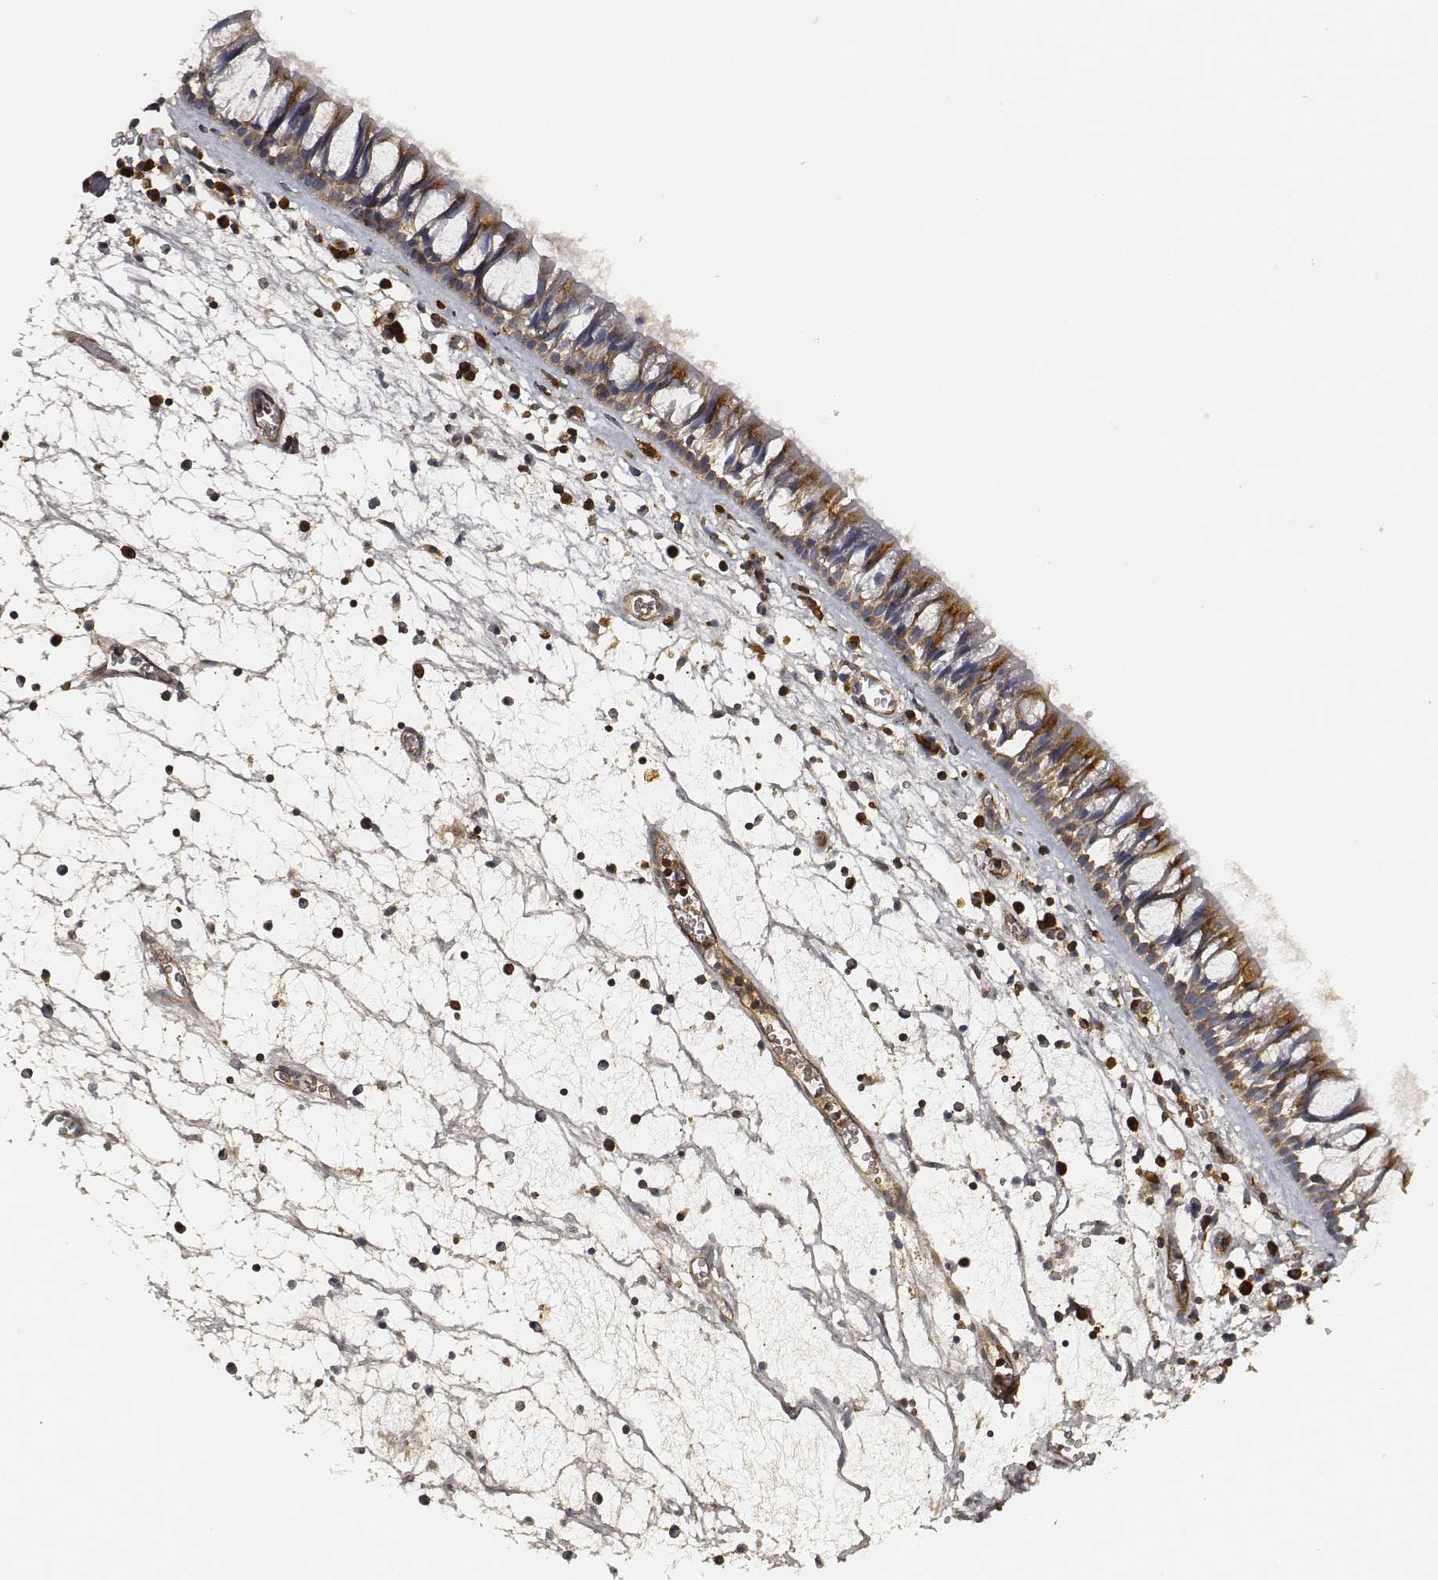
{"staining": {"intensity": "strong", "quantity": ">75%", "location": "cytoplasmic/membranous"}, "tissue": "nasopharynx", "cell_type": "Respiratory epithelial cells", "image_type": "normal", "snomed": [{"axis": "morphology", "description": "Normal tissue, NOS"}, {"axis": "topography", "description": "Nasopharynx"}], "caption": "Immunohistochemical staining of normal human nasopharynx demonstrates >75% levels of strong cytoplasmic/membranous protein positivity in approximately >75% of respiratory epithelial cells. The staining is performed using DAB brown chromogen to label protein expression. The nuclei are counter-stained blue using hematoxylin.", "gene": "CARS1", "patient": {"sex": "male", "age": 61}}